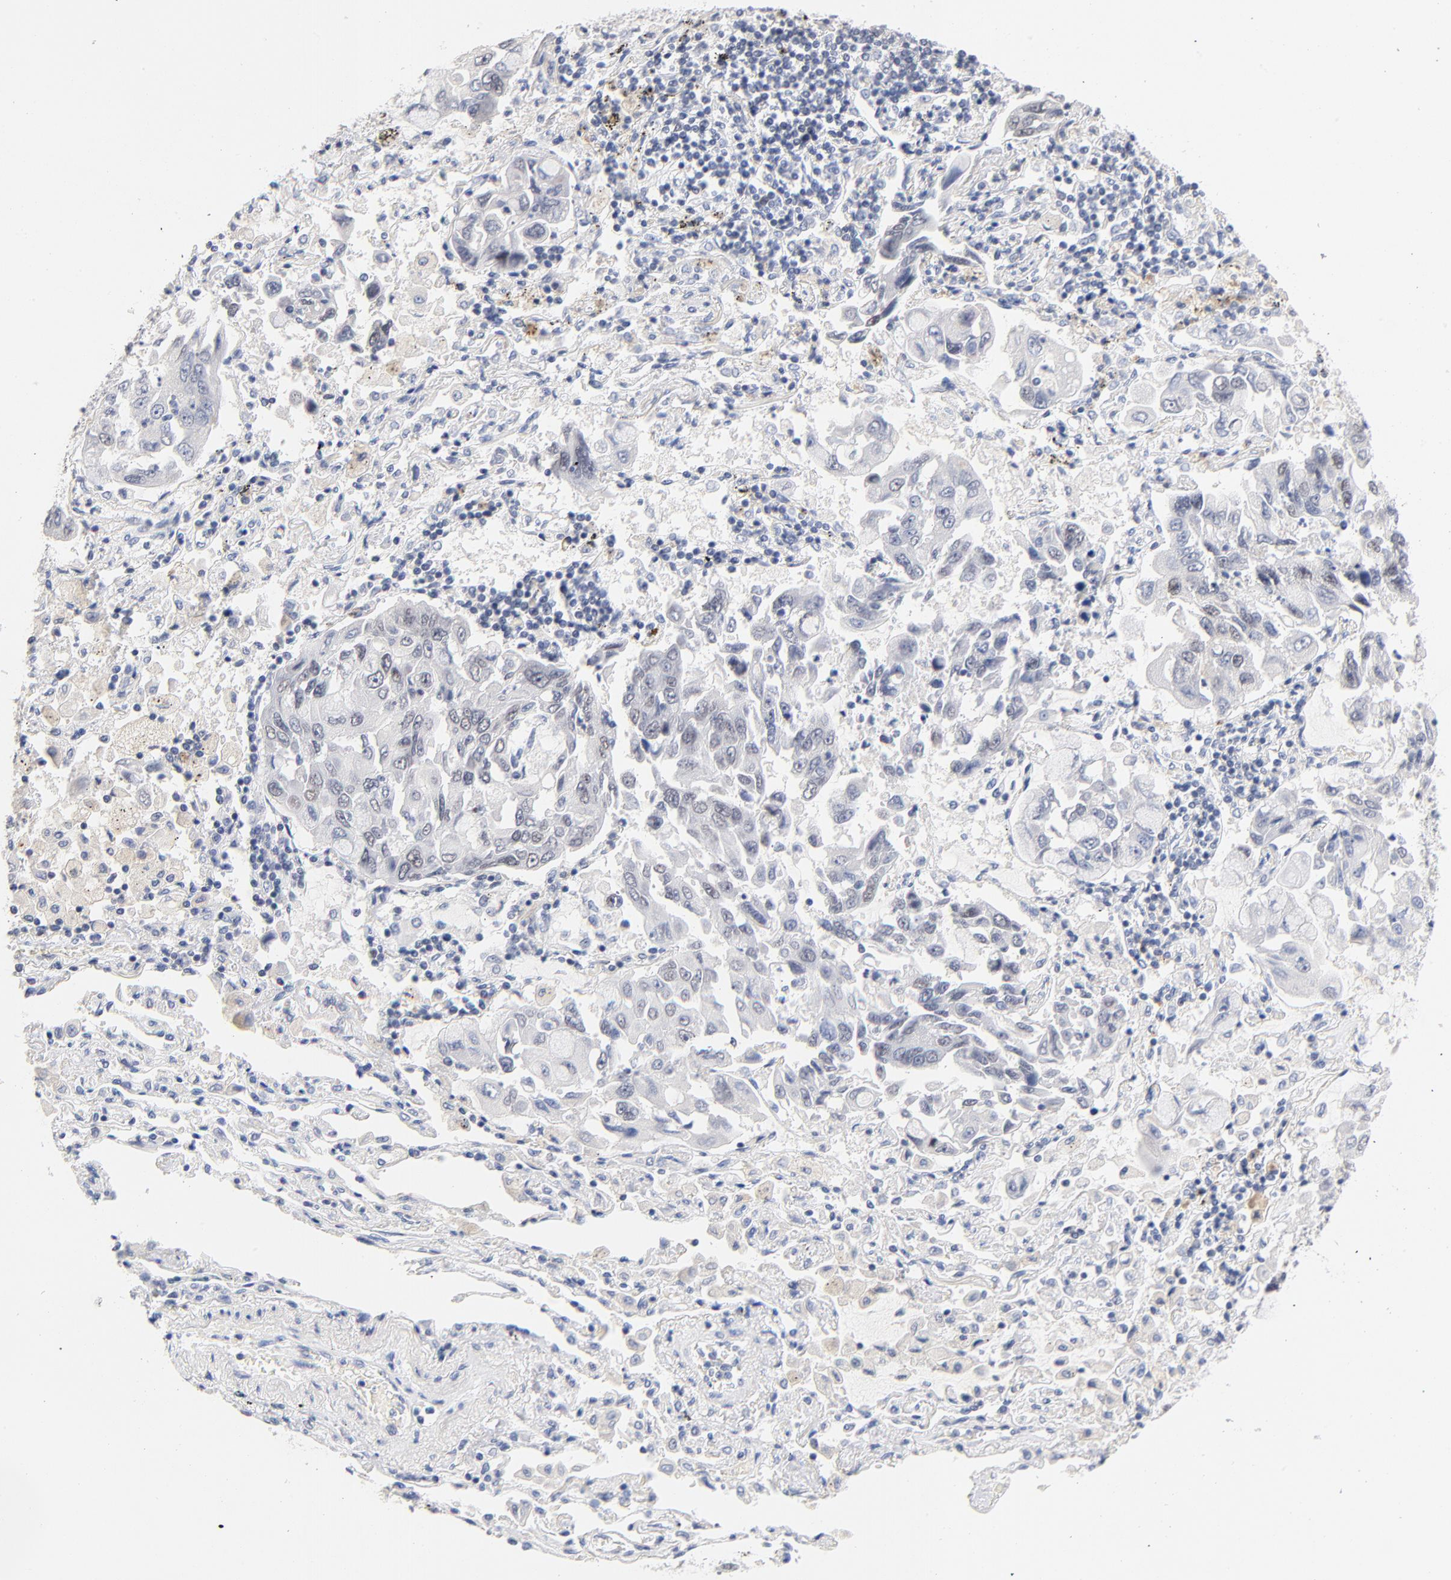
{"staining": {"intensity": "weak", "quantity": "<25%", "location": "nuclear"}, "tissue": "lung cancer", "cell_type": "Tumor cells", "image_type": "cancer", "snomed": [{"axis": "morphology", "description": "Adenocarcinoma, NOS"}, {"axis": "topography", "description": "Lung"}], "caption": "DAB (3,3'-diaminobenzidine) immunohistochemical staining of lung cancer (adenocarcinoma) demonstrates no significant expression in tumor cells. (DAB (3,3'-diaminobenzidine) immunohistochemistry, high magnification).", "gene": "ORC2", "patient": {"sex": "male", "age": 64}}